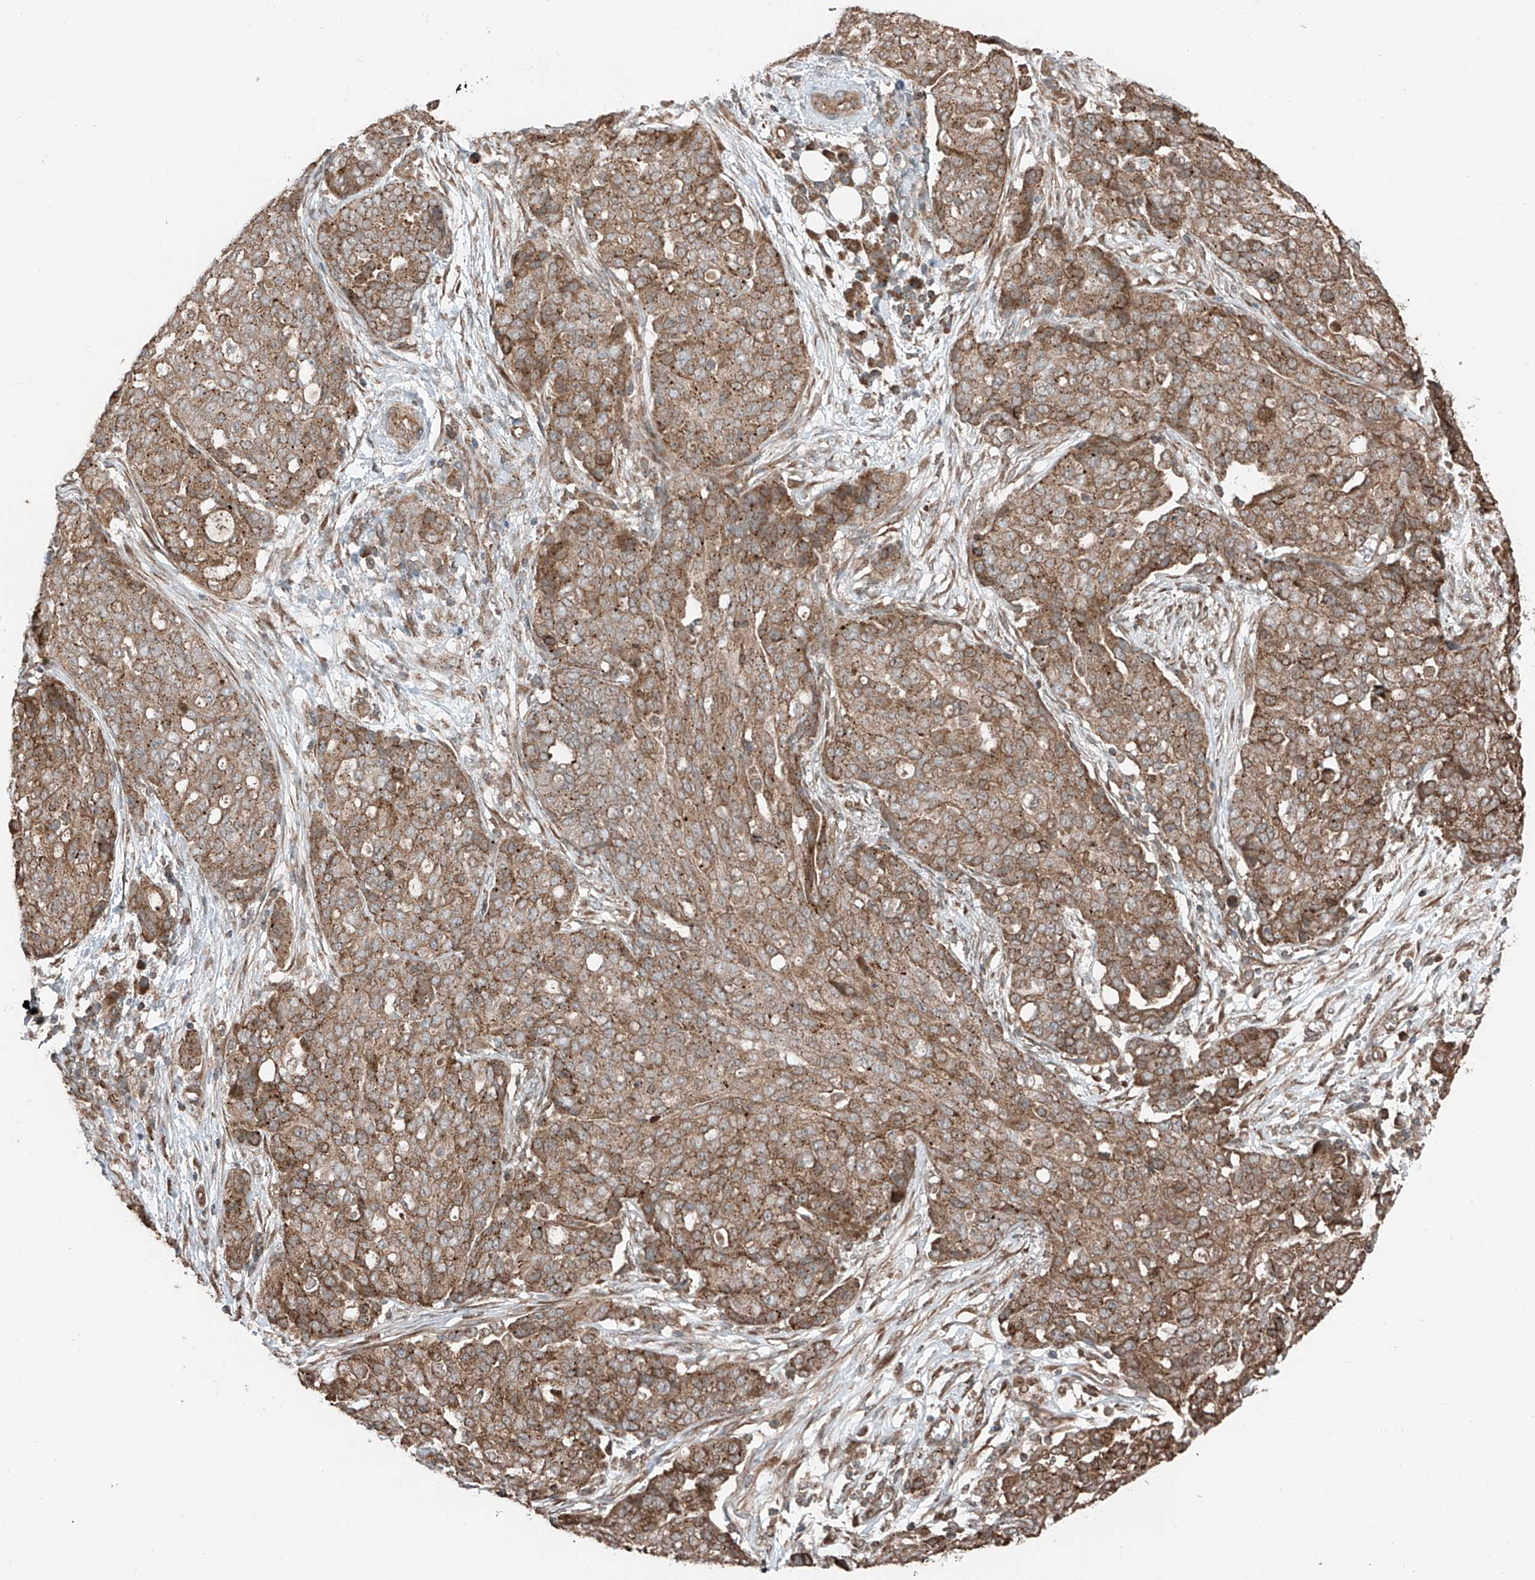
{"staining": {"intensity": "moderate", "quantity": ">75%", "location": "cytoplasmic/membranous"}, "tissue": "ovarian cancer", "cell_type": "Tumor cells", "image_type": "cancer", "snomed": [{"axis": "morphology", "description": "Cystadenocarcinoma, serous, NOS"}, {"axis": "topography", "description": "Soft tissue"}, {"axis": "topography", "description": "Ovary"}], "caption": "Ovarian cancer stained for a protein (brown) exhibits moderate cytoplasmic/membranous positive positivity in approximately >75% of tumor cells.", "gene": "CEP162", "patient": {"sex": "female", "age": 57}}